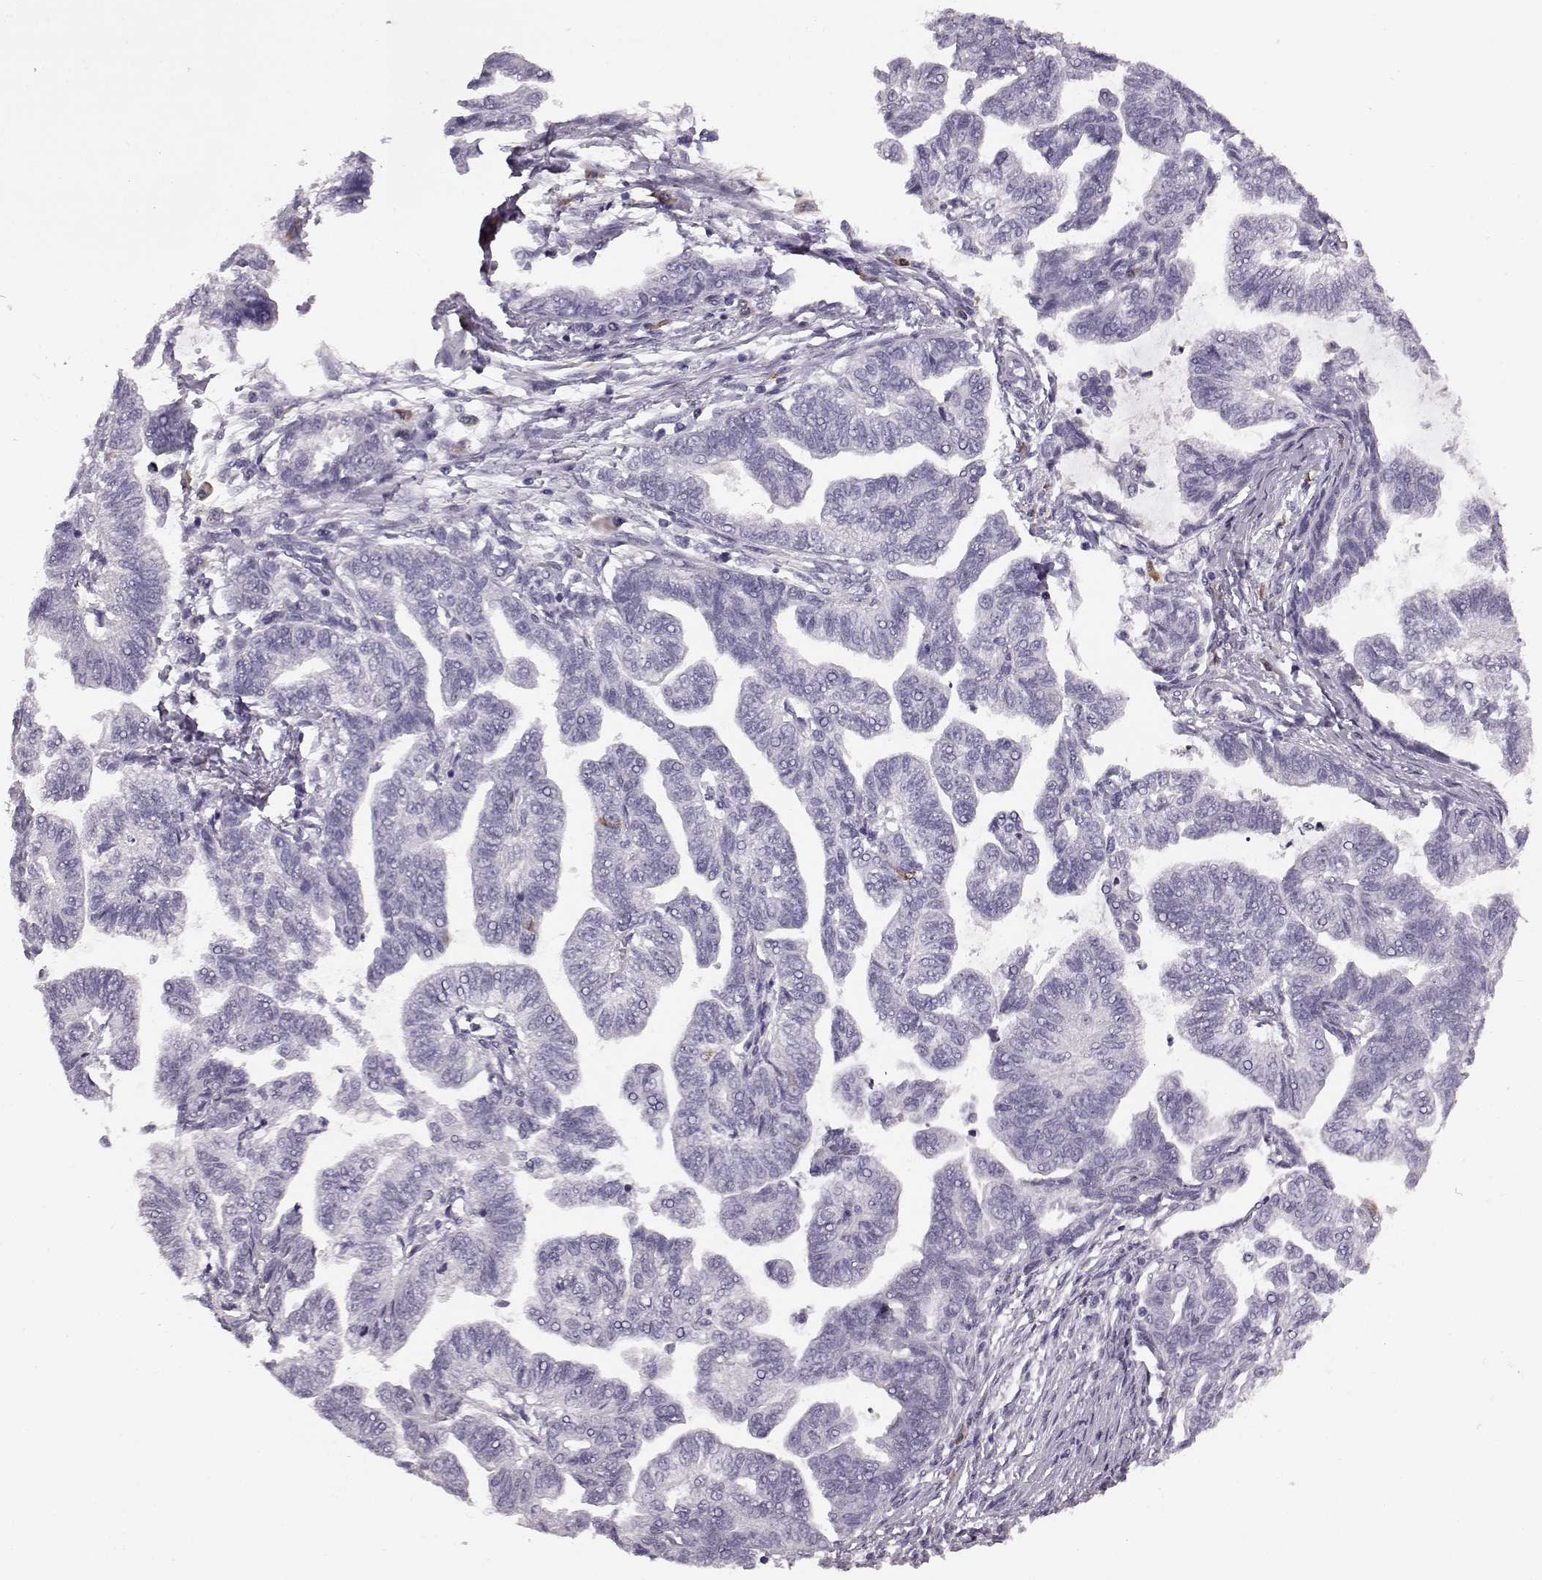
{"staining": {"intensity": "negative", "quantity": "none", "location": "none"}, "tissue": "stomach cancer", "cell_type": "Tumor cells", "image_type": "cancer", "snomed": [{"axis": "morphology", "description": "Adenocarcinoma, NOS"}, {"axis": "topography", "description": "Stomach"}], "caption": "High magnification brightfield microscopy of stomach cancer (adenocarcinoma) stained with DAB (3,3'-diaminobenzidine) (brown) and counterstained with hematoxylin (blue): tumor cells show no significant positivity. (DAB (3,3'-diaminobenzidine) immunohistochemistry (IHC), high magnification).", "gene": "JSRP1", "patient": {"sex": "male", "age": 83}}